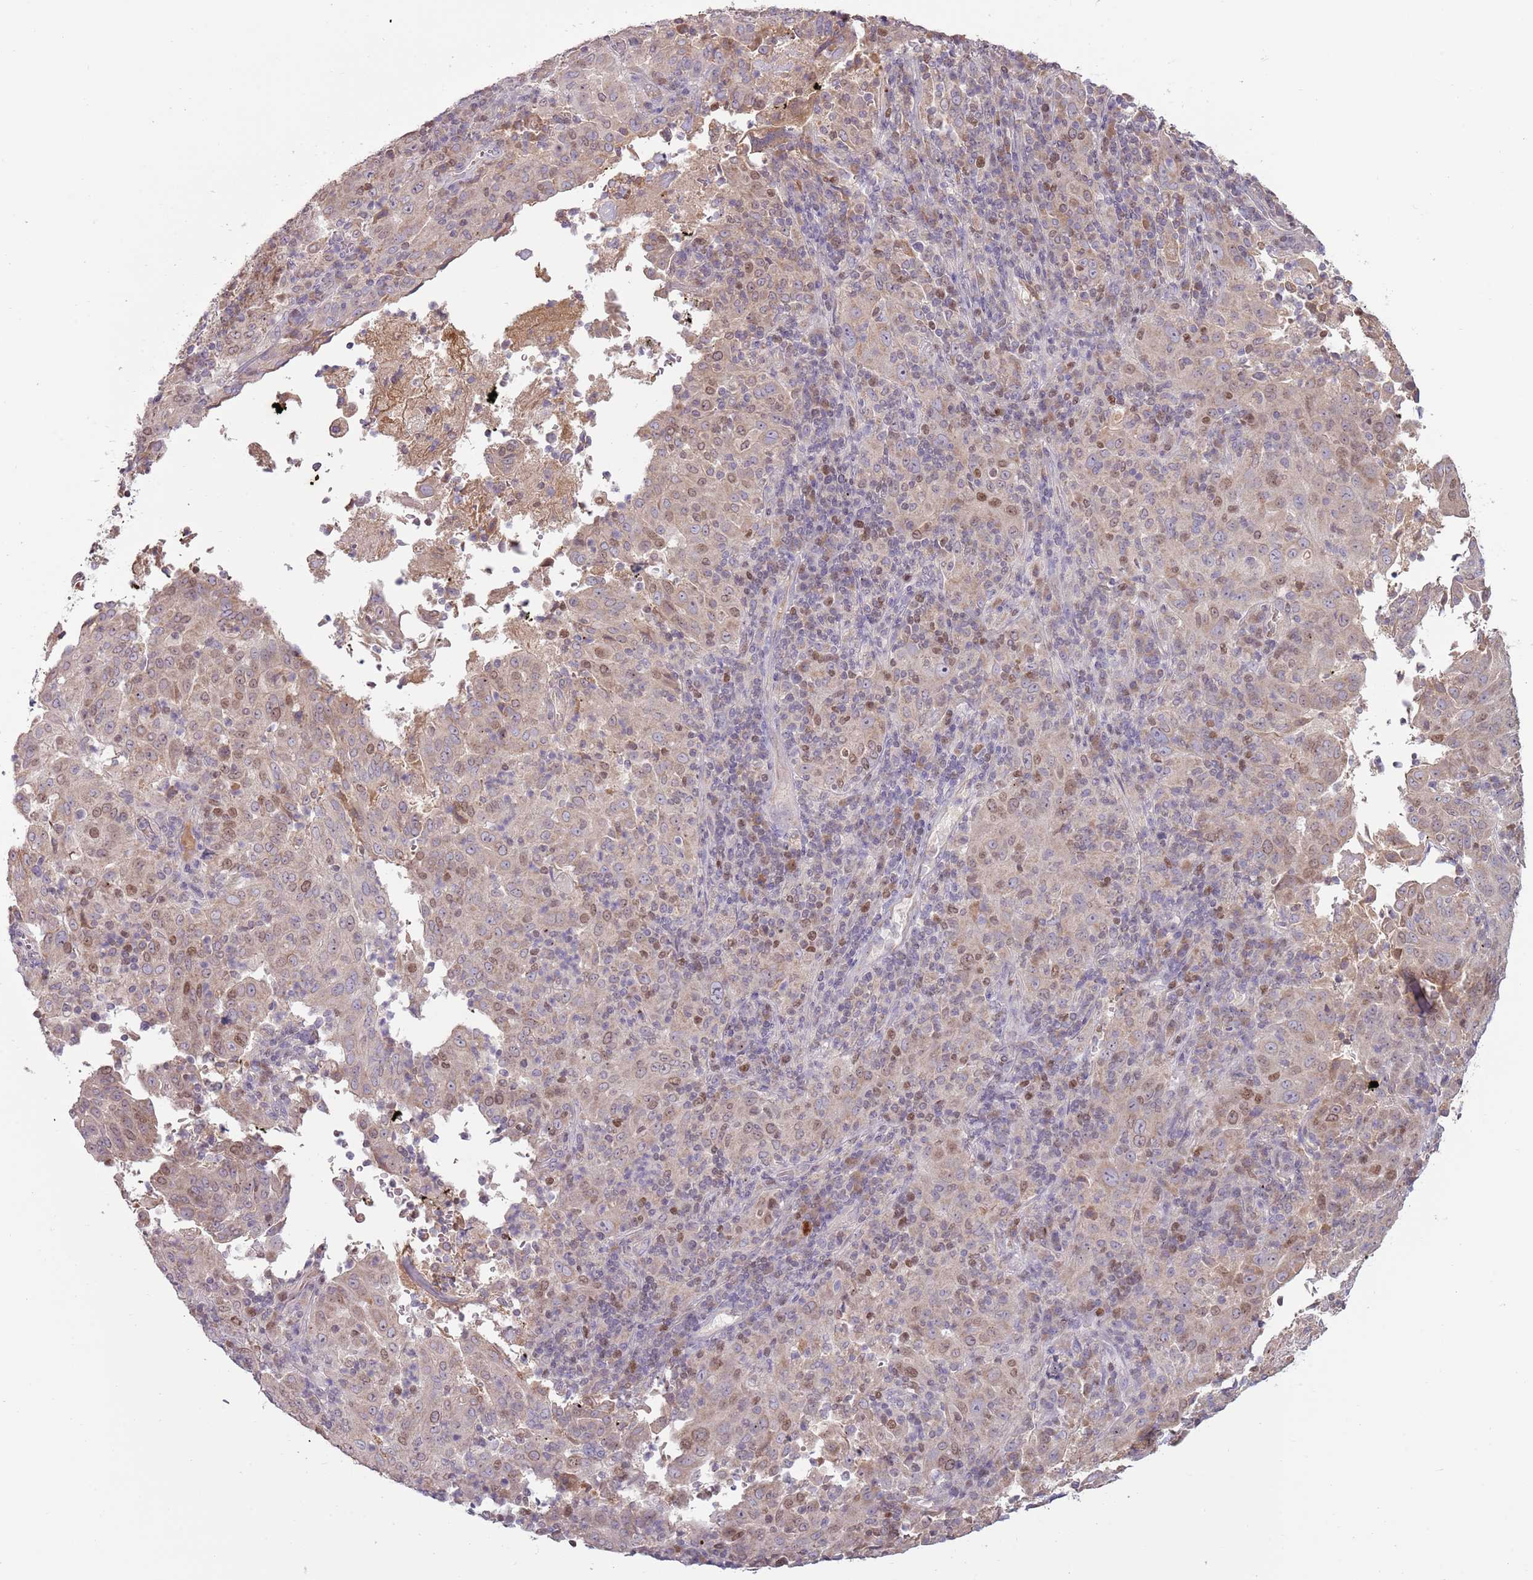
{"staining": {"intensity": "moderate", "quantity": "25%-75%", "location": "nuclear"}, "tissue": "pancreatic cancer", "cell_type": "Tumor cells", "image_type": "cancer", "snomed": [{"axis": "morphology", "description": "Adenocarcinoma, NOS"}, {"axis": "topography", "description": "Pancreas"}], "caption": "A brown stain shows moderate nuclear staining of a protein in pancreatic cancer tumor cells.", "gene": "SYS1", "patient": {"sex": "male", "age": 63}}